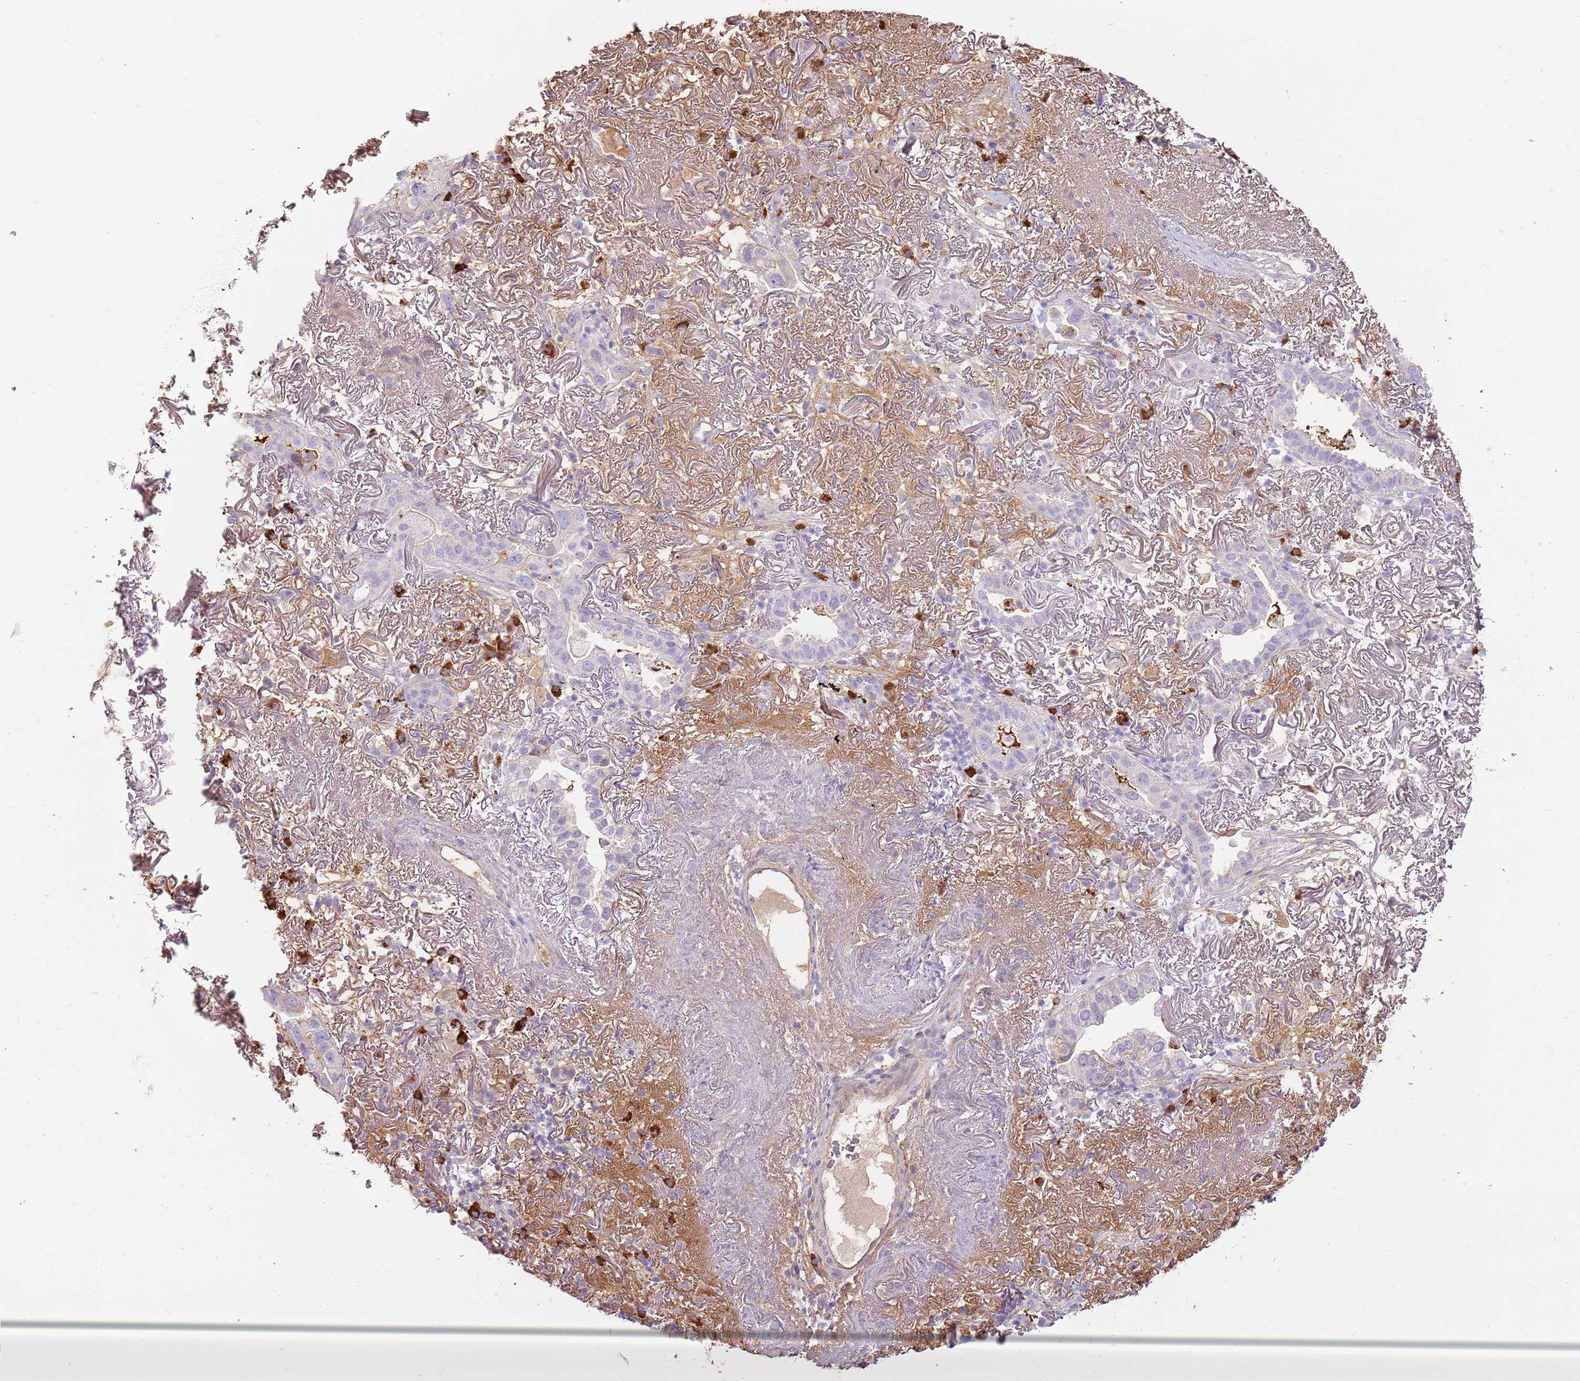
{"staining": {"intensity": "negative", "quantity": "none", "location": "none"}, "tissue": "lung cancer", "cell_type": "Tumor cells", "image_type": "cancer", "snomed": [{"axis": "morphology", "description": "Adenocarcinoma, NOS"}, {"axis": "topography", "description": "Lung"}], "caption": "Immunohistochemical staining of human lung cancer (adenocarcinoma) shows no significant staining in tumor cells.", "gene": "MCUB", "patient": {"sex": "female", "age": 69}}